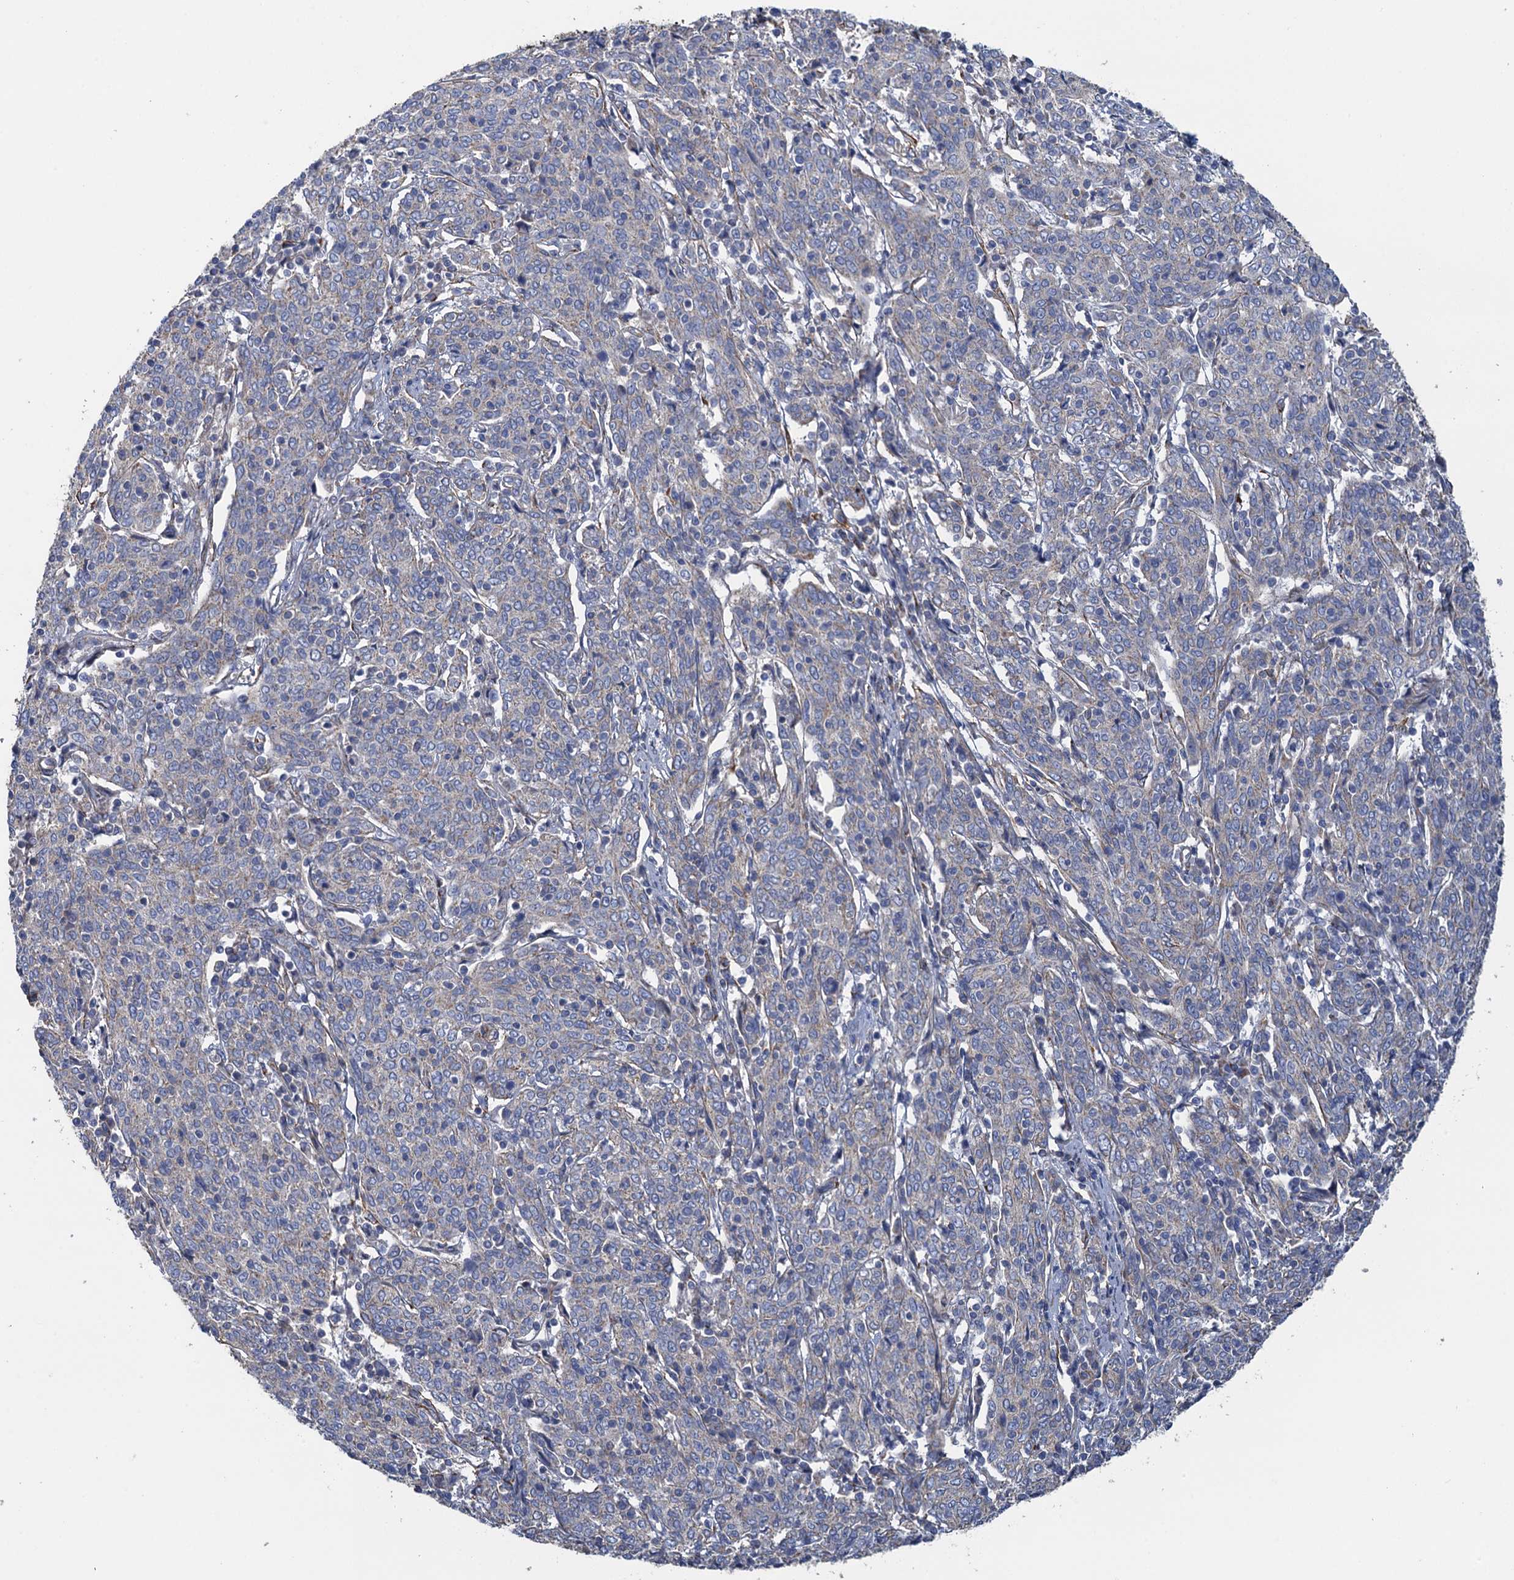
{"staining": {"intensity": "negative", "quantity": "none", "location": "none"}, "tissue": "cervical cancer", "cell_type": "Tumor cells", "image_type": "cancer", "snomed": [{"axis": "morphology", "description": "Squamous cell carcinoma, NOS"}, {"axis": "topography", "description": "Cervix"}], "caption": "DAB immunohistochemical staining of human cervical cancer demonstrates no significant staining in tumor cells.", "gene": "GCSH", "patient": {"sex": "female", "age": 67}}